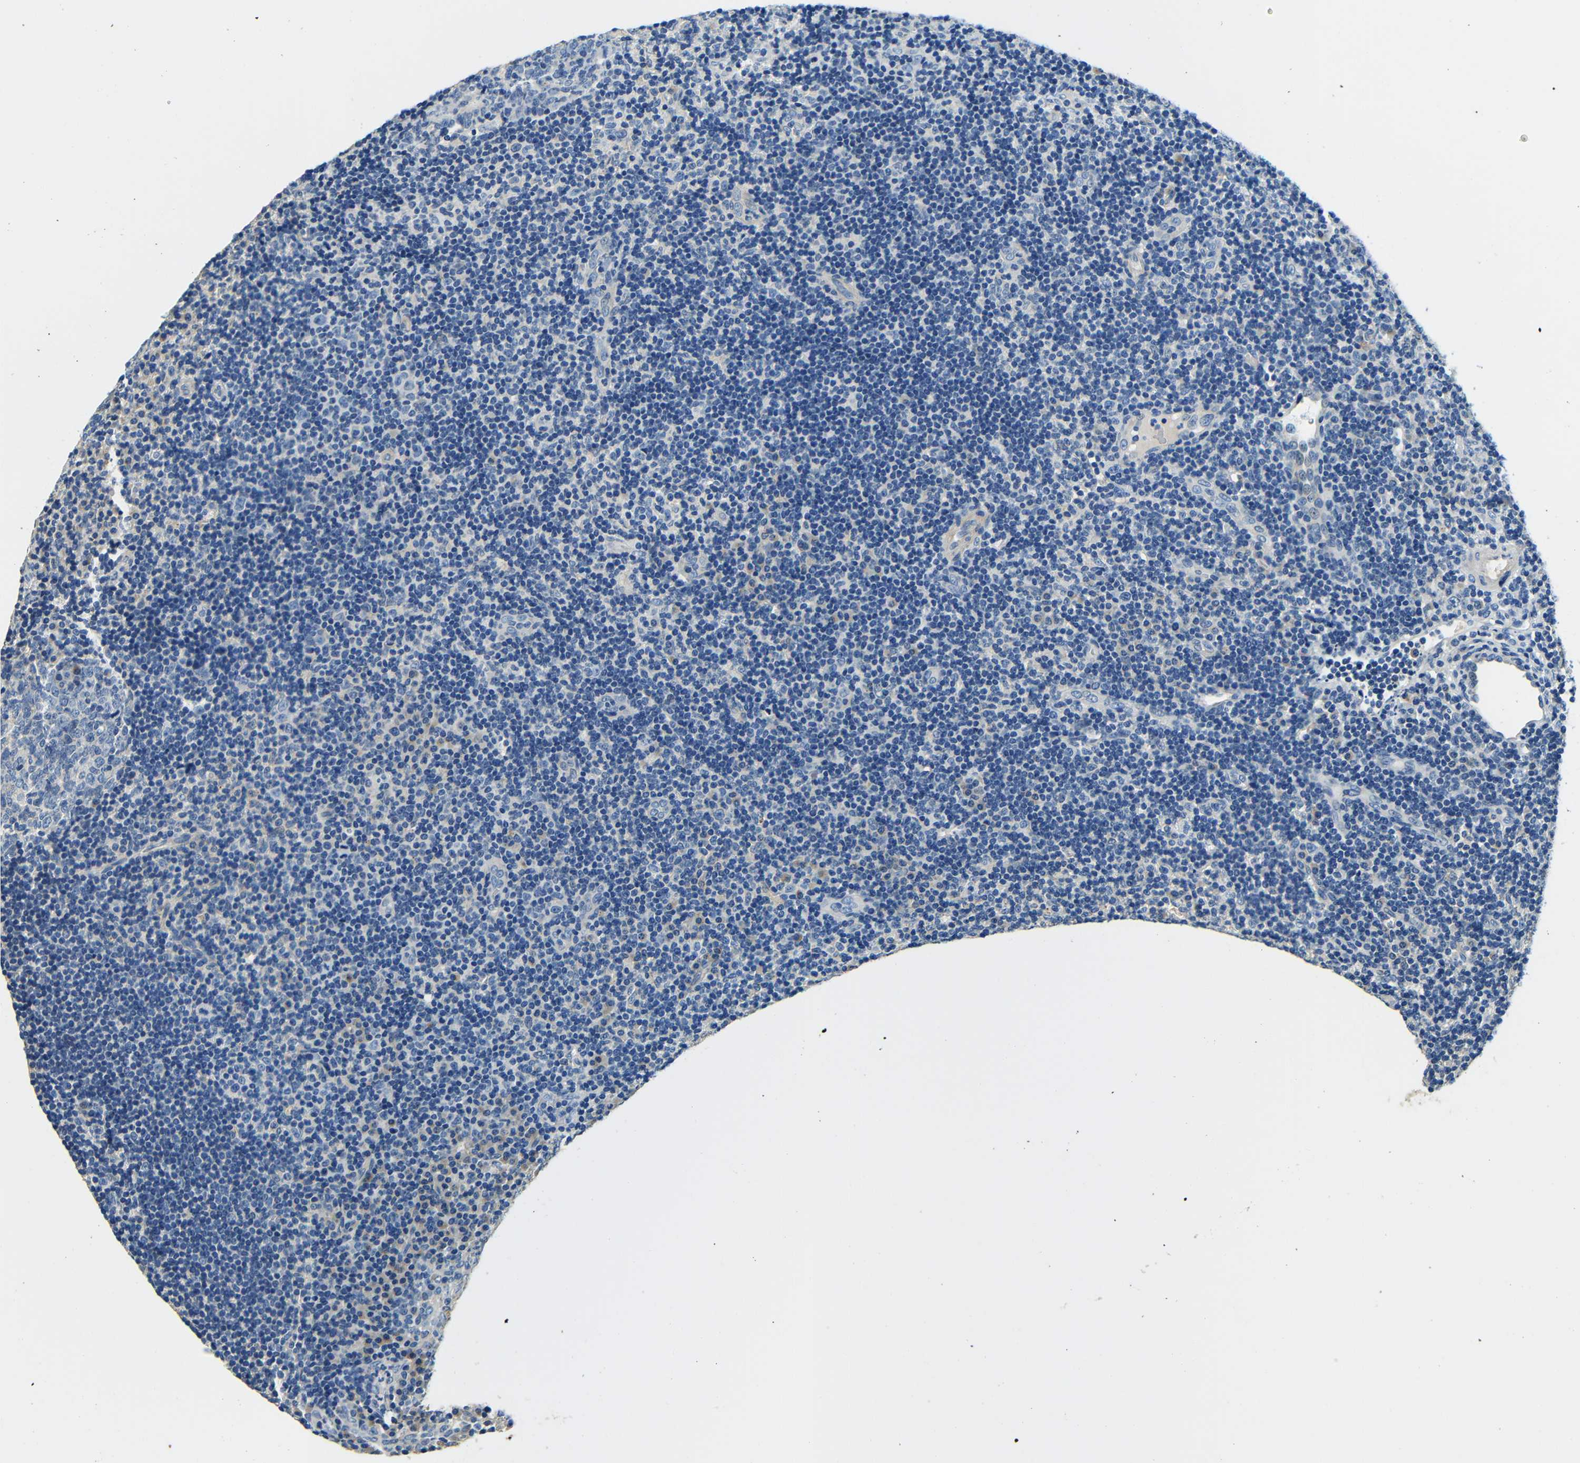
{"staining": {"intensity": "negative", "quantity": "none", "location": "none"}, "tissue": "tonsil", "cell_type": "Germinal center cells", "image_type": "normal", "snomed": [{"axis": "morphology", "description": "Normal tissue, NOS"}, {"axis": "topography", "description": "Tonsil"}], "caption": "This is an immunohistochemistry photomicrograph of normal human tonsil. There is no expression in germinal center cells.", "gene": "FMO5", "patient": {"sex": "female", "age": 40}}